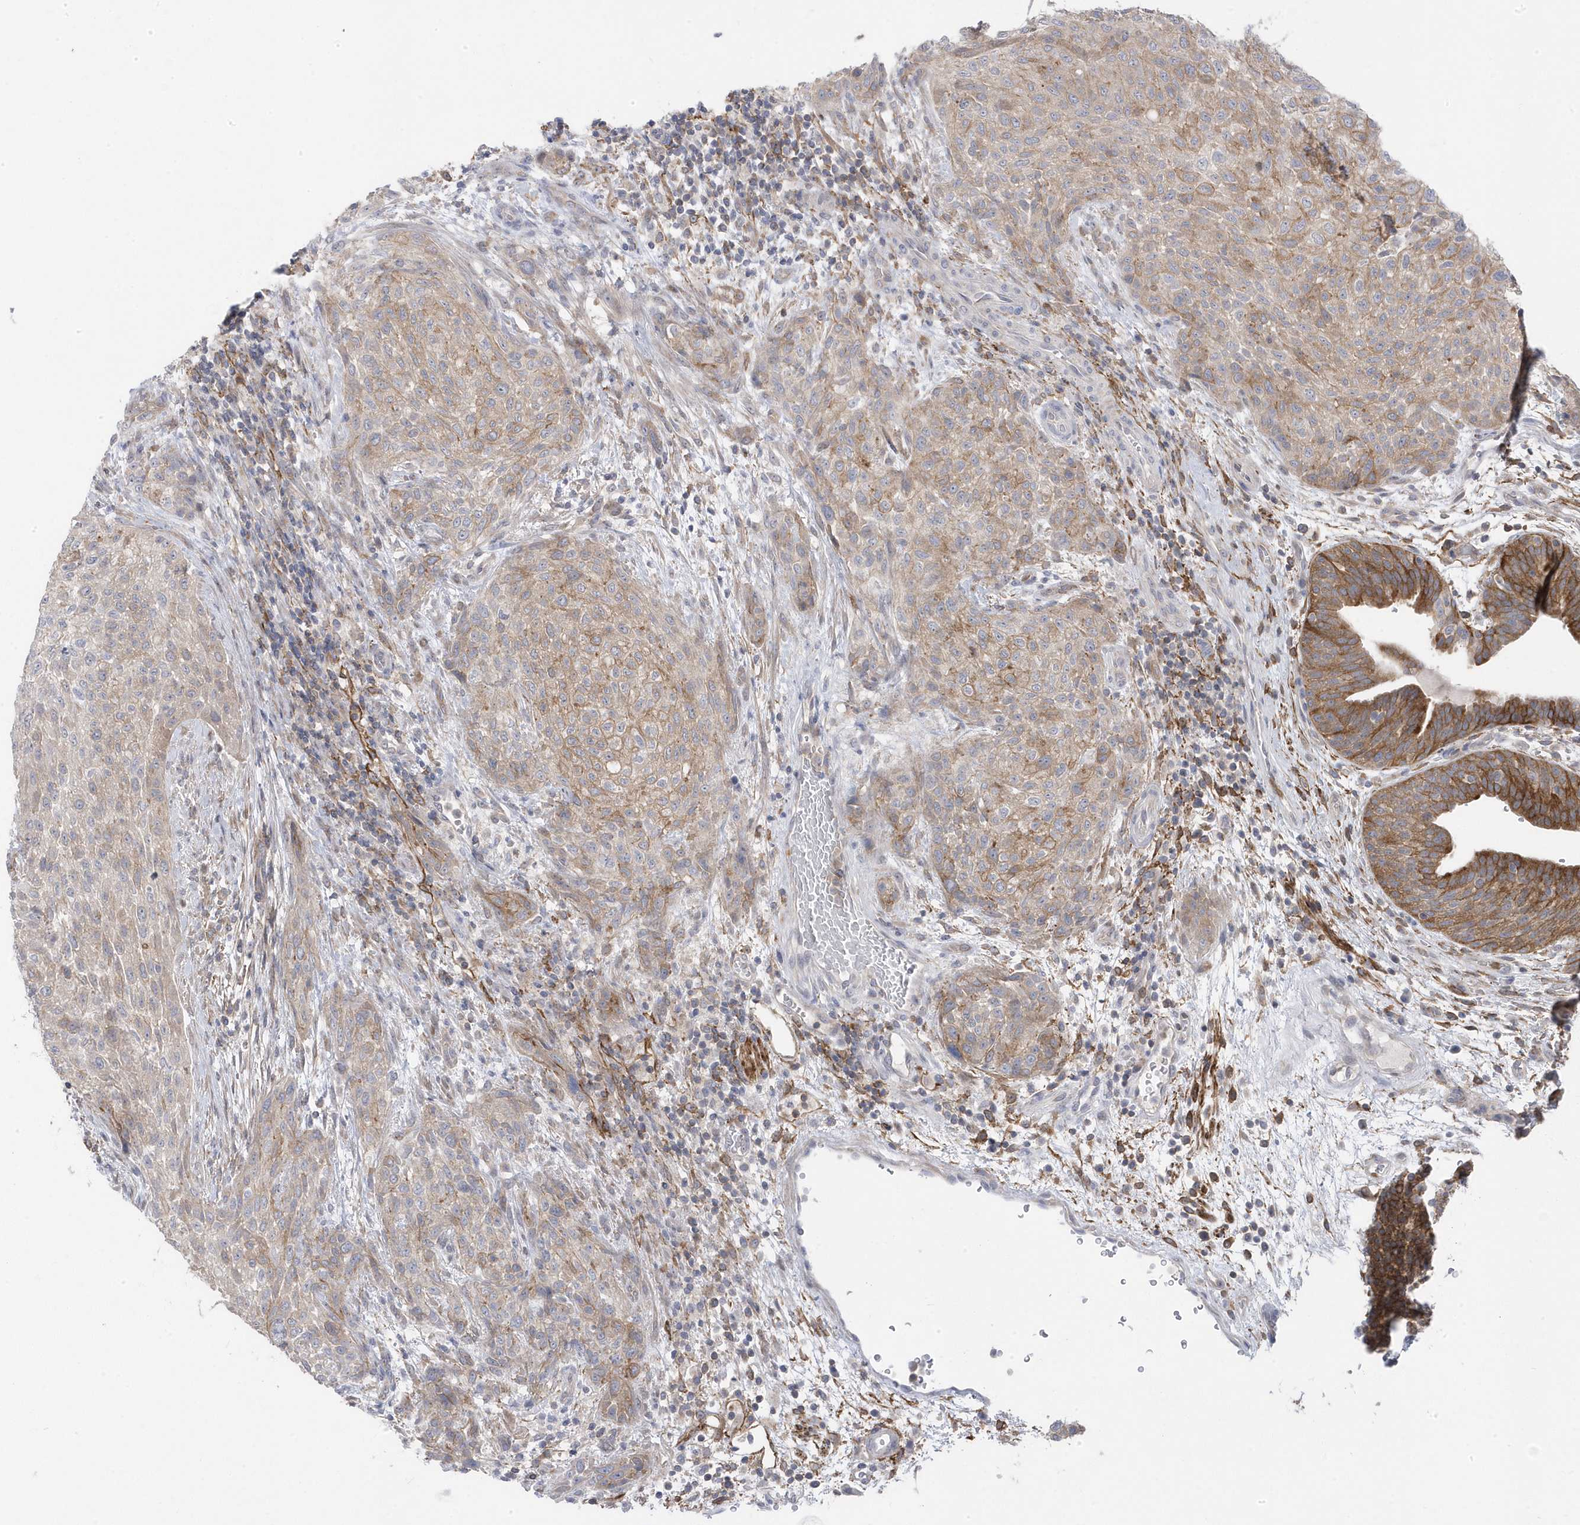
{"staining": {"intensity": "weak", "quantity": "<25%", "location": "cytoplasmic/membranous"}, "tissue": "urothelial cancer", "cell_type": "Tumor cells", "image_type": "cancer", "snomed": [{"axis": "morphology", "description": "Urothelial carcinoma, High grade"}, {"axis": "topography", "description": "Urinary bladder"}], "caption": "Human urothelial carcinoma (high-grade) stained for a protein using immunohistochemistry (IHC) reveals no positivity in tumor cells.", "gene": "ANAPC1", "patient": {"sex": "male", "age": 35}}